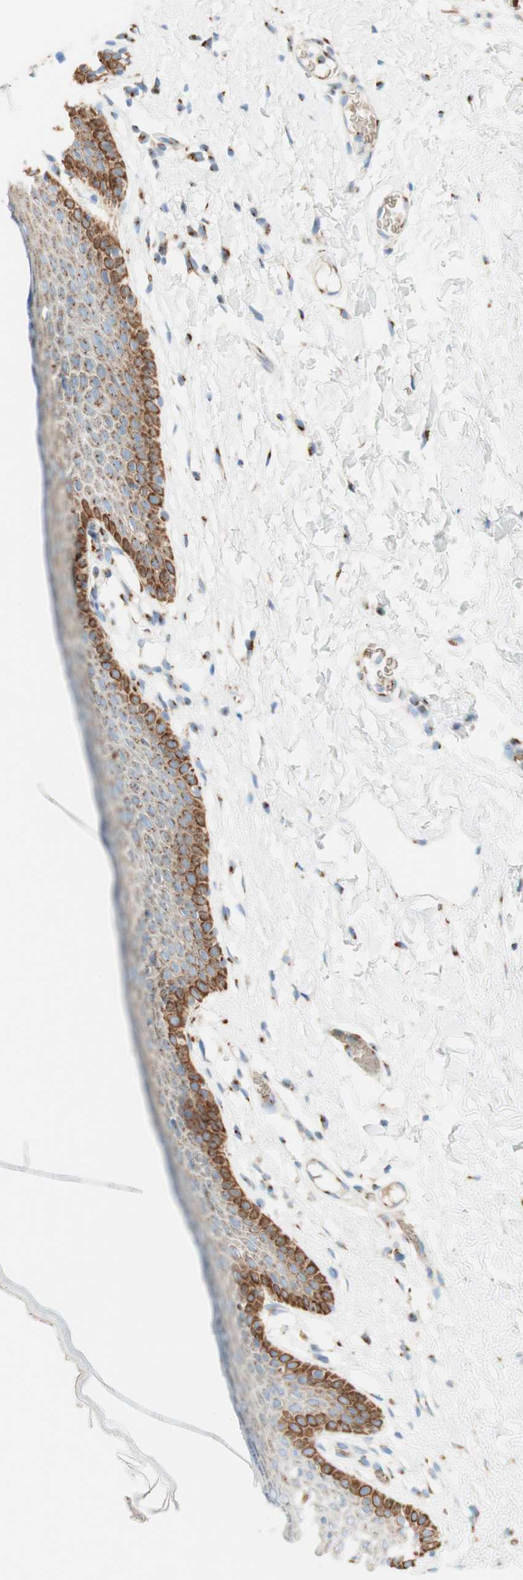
{"staining": {"intensity": "strong", "quantity": "<25%", "location": "cytoplasmic/membranous"}, "tissue": "skin", "cell_type": "Epidermal cells", "image_type": "normal", "snomed": [{"axis": "morphology", "description": "Normal tissue, NOS"}, {"axis": "topography", "description": "Adipose tissue"}, {"axis": "topography", "description": "Vascular tissue"}, {"axis": "topography", "description": "Anal"}, {"axis": "topography", "description": "Peripheral nerve tissue"}], "caption": "Strong cytoplasmic/membranous staining is present in about <25% of epidermal cells in unremarkable skin. (DAB IHC with brightfield microscopy, high magnification).", "gene": "GOLGB1", "patient": {"sex": "female", "age": 54}}